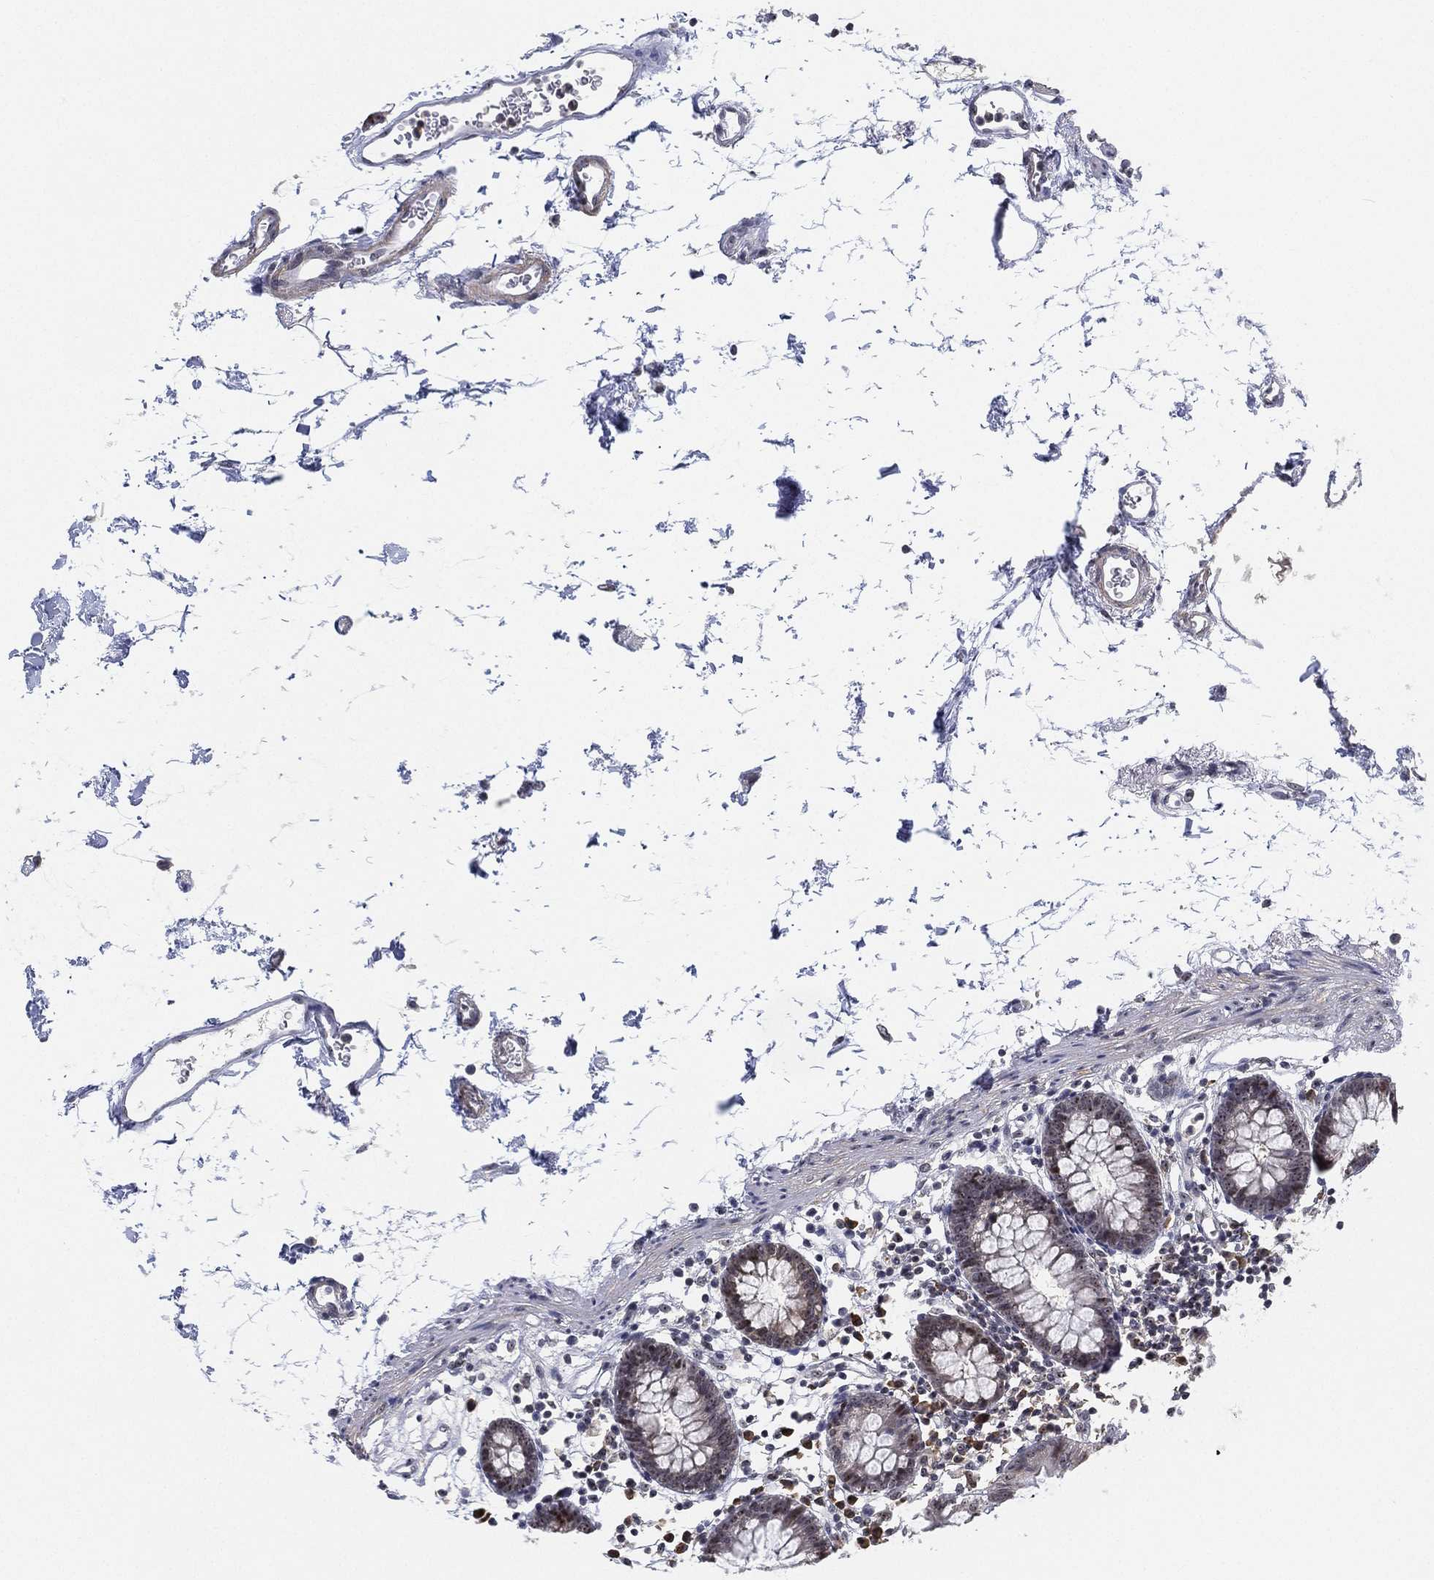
{"staining": {"intensity": "negative", "quantity": "none", "location": "none"}, "tissue": "colon", "cell_type": "Endothelial cells", "image_type": "normal", "snomed": [{"axis": "morphology", "description": "Normal tissue, NOS"}, {"axis": "topography", "description": "Colon"}], "caption": "Immunohistochemistry micrograph of benign colon stained for a protein (brown), which exhibits no staining in endothelial cells.", "gene": "PPP1R16B", "patient": {"sex": "female", "age": 84}}